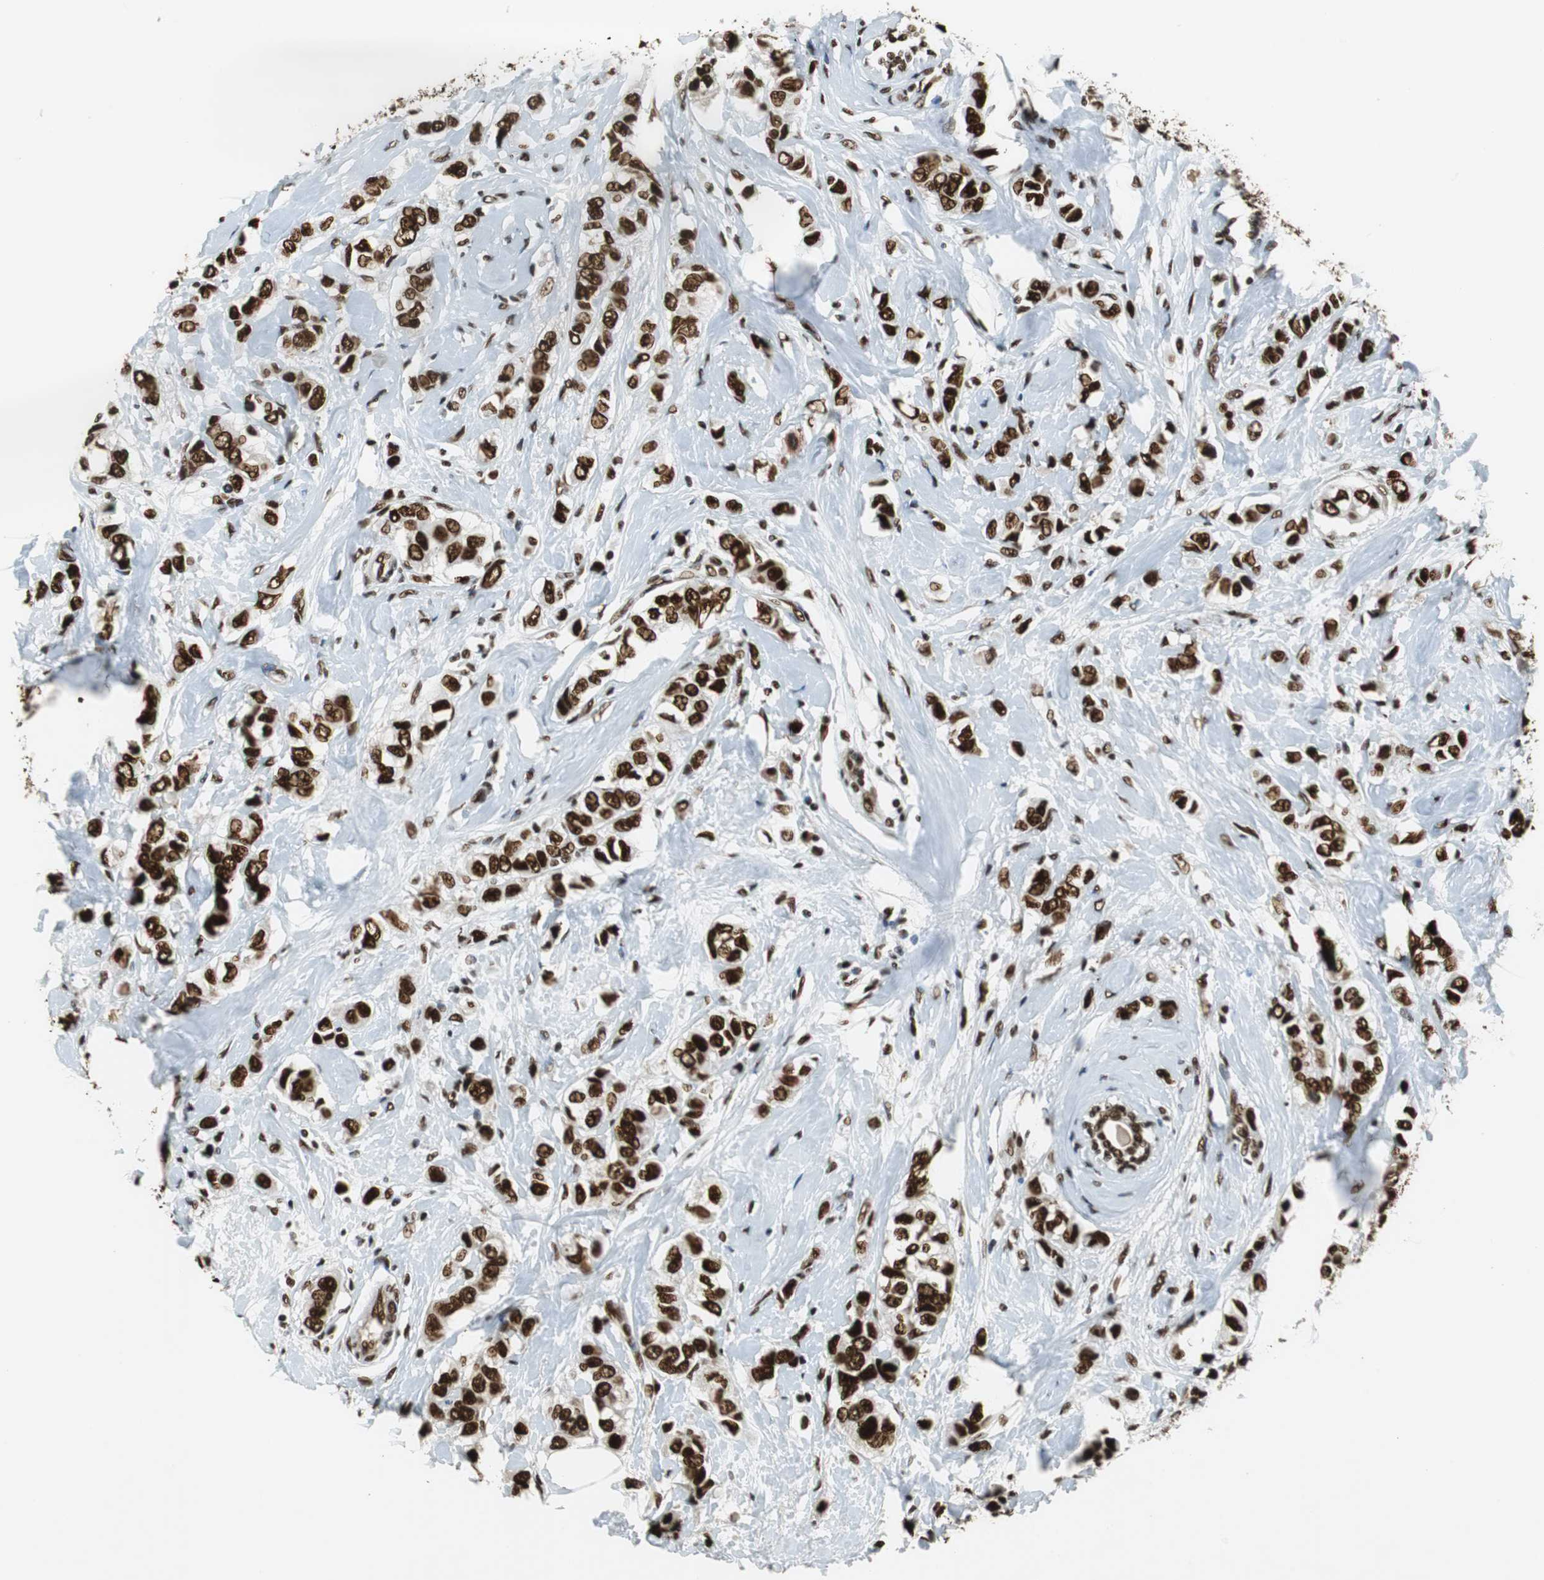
{"staining": {"intensity": "strong", "quantity": ">75%", "location": "nuclear"}, "tissue": "breast cancer", "cell_type": "Tumor cells", "image_type": "cancer", "snomed": [{"axis": "morphology", "description": "Duct carcinoma"}, {"axis": "topography", "description": "Breast"}], "caption": "Immunohistochemistry (IHC) (DAB) staining of breast cancer (invasive ductal carcinoma) shows strong nuclear protein staining in about >75% of tumor cells. The protein is shown in brown color, while the nuclei are stained blue.", "gene": "PRKDC", "patient": {"sex": "female", "age": 50}}